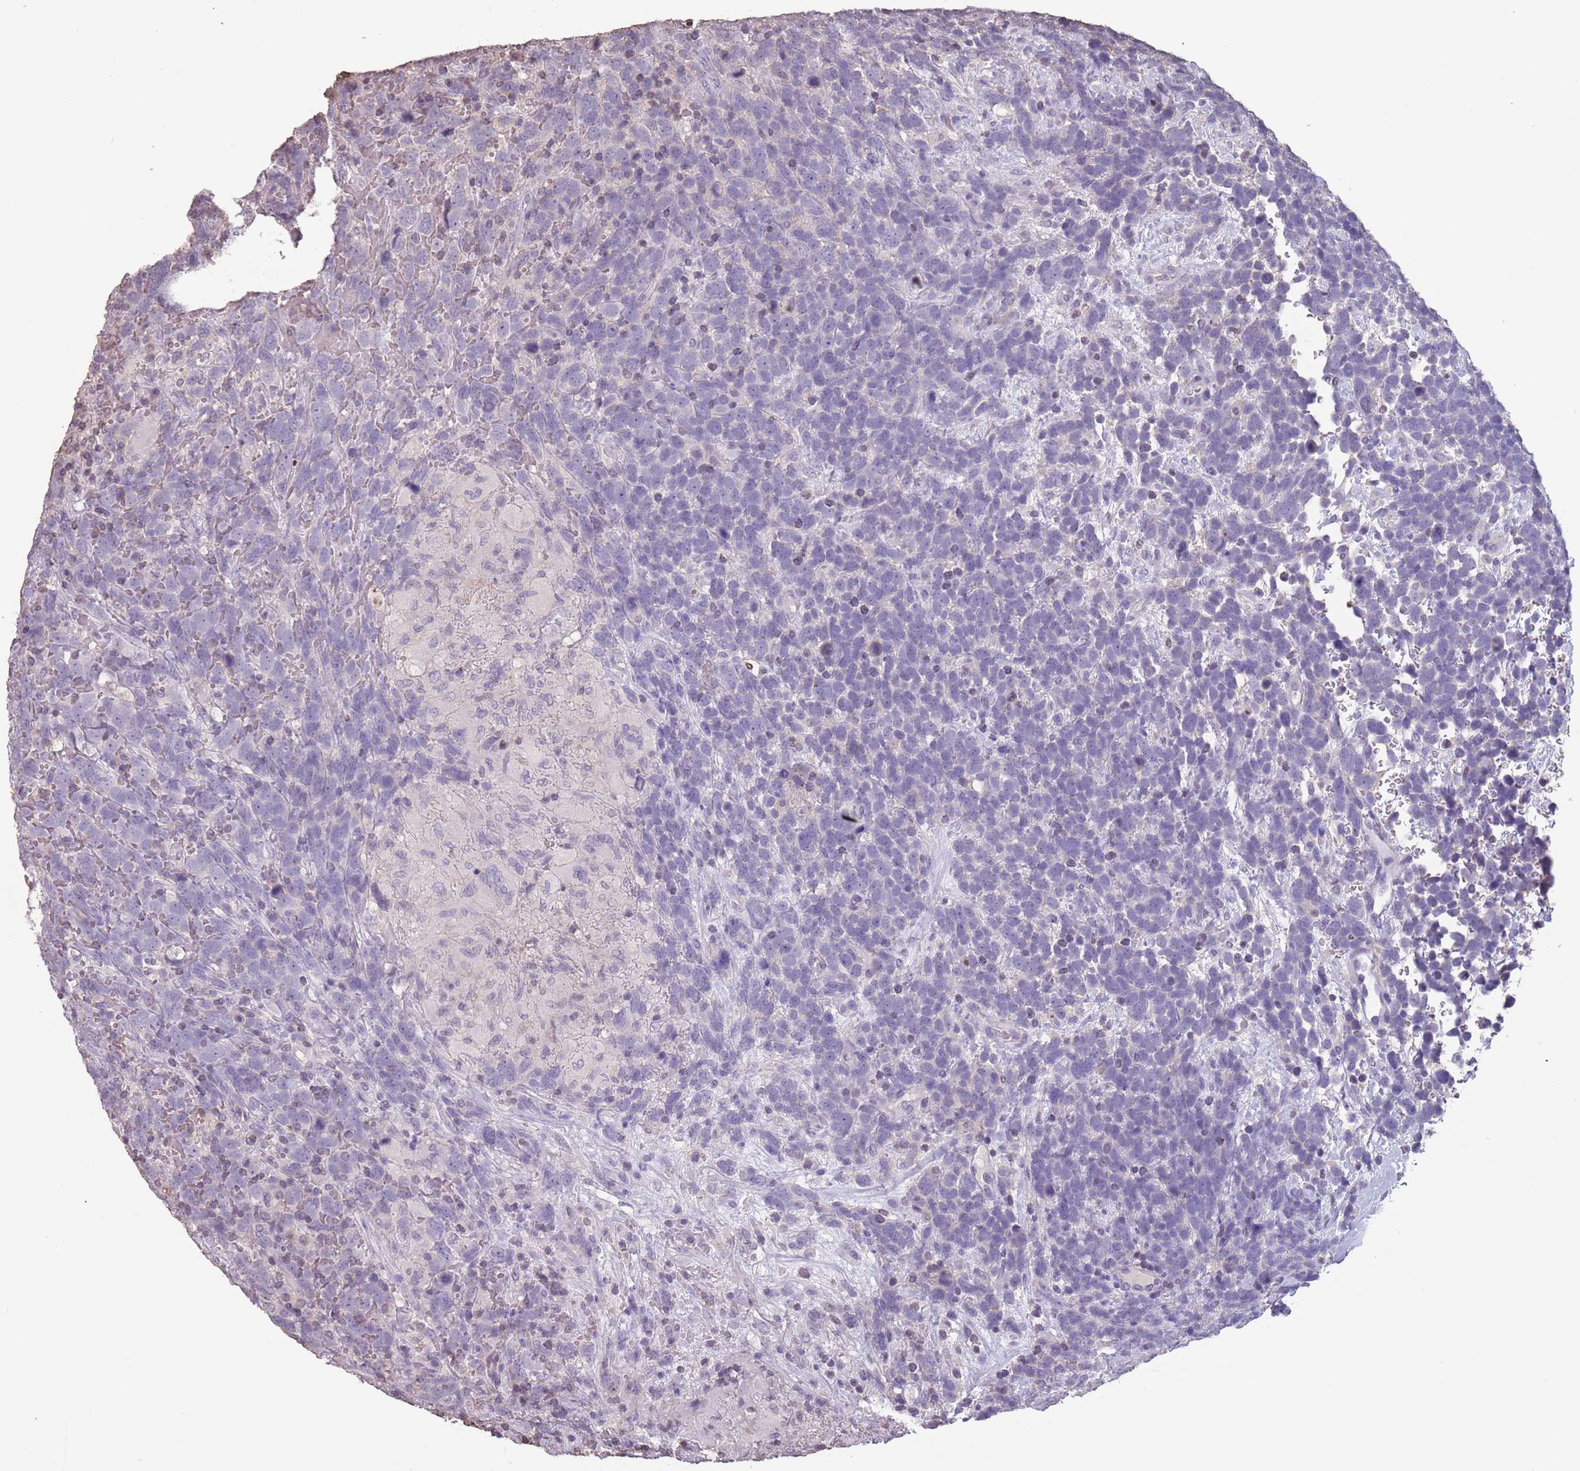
{"staining": {"intensity": "negative", "quantity": "none", "location": "none"}, "tissue": "urothelial cancer", "cell_type": "Tumor cells", "image_type": "cancer", "snomed": [{"axis": "morphology", "description": "Urothelial carcinoma, High grade"}, {"axis": "topography", "description": "Urinary bladder"}], "caption": "IHC of human high-grade urothelial carcinoma exhibits no positivity in tumor cells.", "gene": "SUN5", "patient": {"sex": "female", "age": 82}}